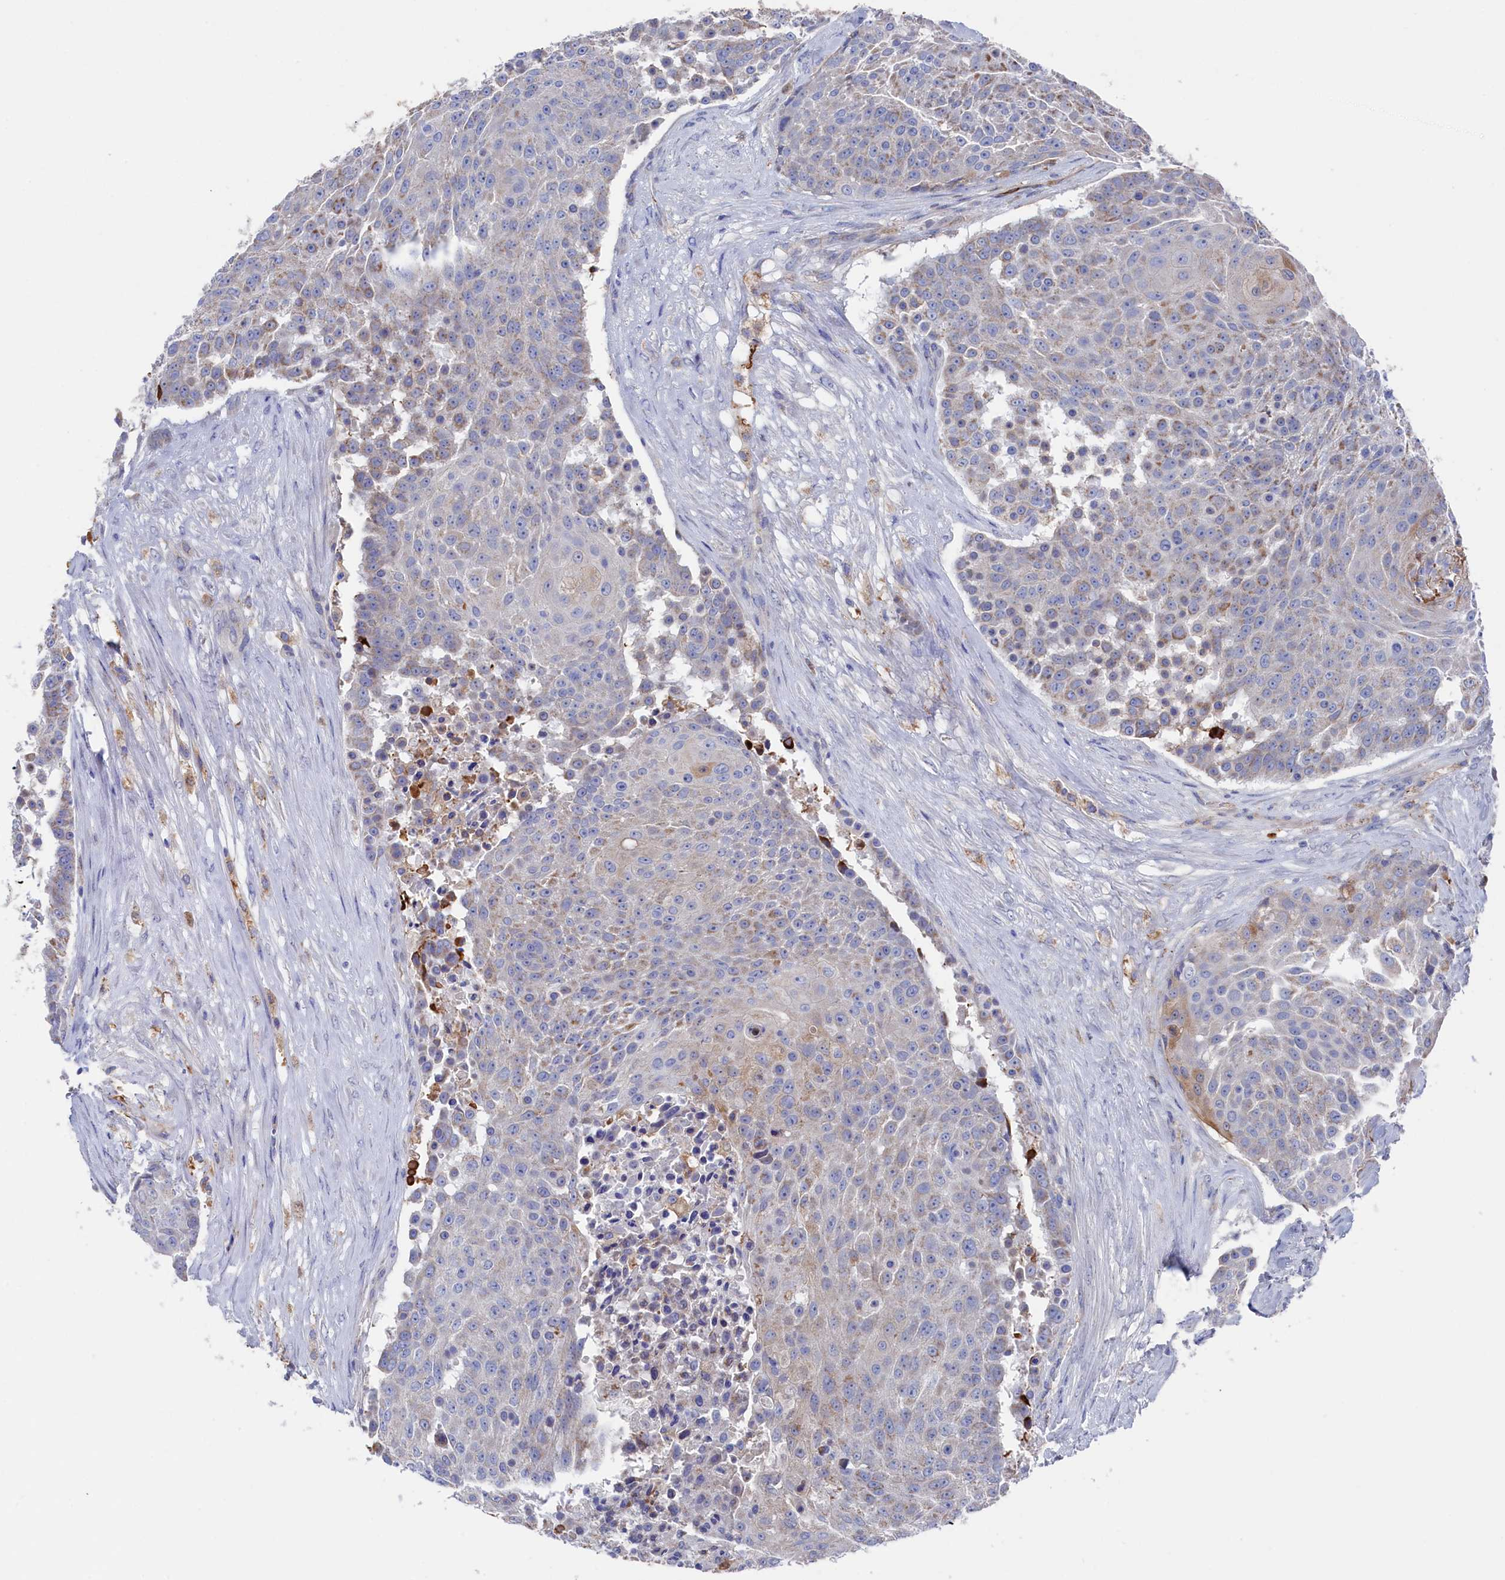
{"staining": {"intensity": "moderate", "quantity": "<25%", "location": "cytoplasmic/membranous"}, "tissue": "urothelial cancer", "cell_type": "Tumor cells", "image_type": "cancer", "snomed": [{"axis": "morphology", "description": "Urothelial carcinoma, High grade"}, {"axis": "topography", "description": "Urinary bladder"}], "caption": "Tumor cells exhibit low levels of moderate cytoplasmic/membranous staining in approximately <25% of cells in human urothelial cancer.", "gene": "C12orf73", "patient": {"sex": "female", "age": 63}}